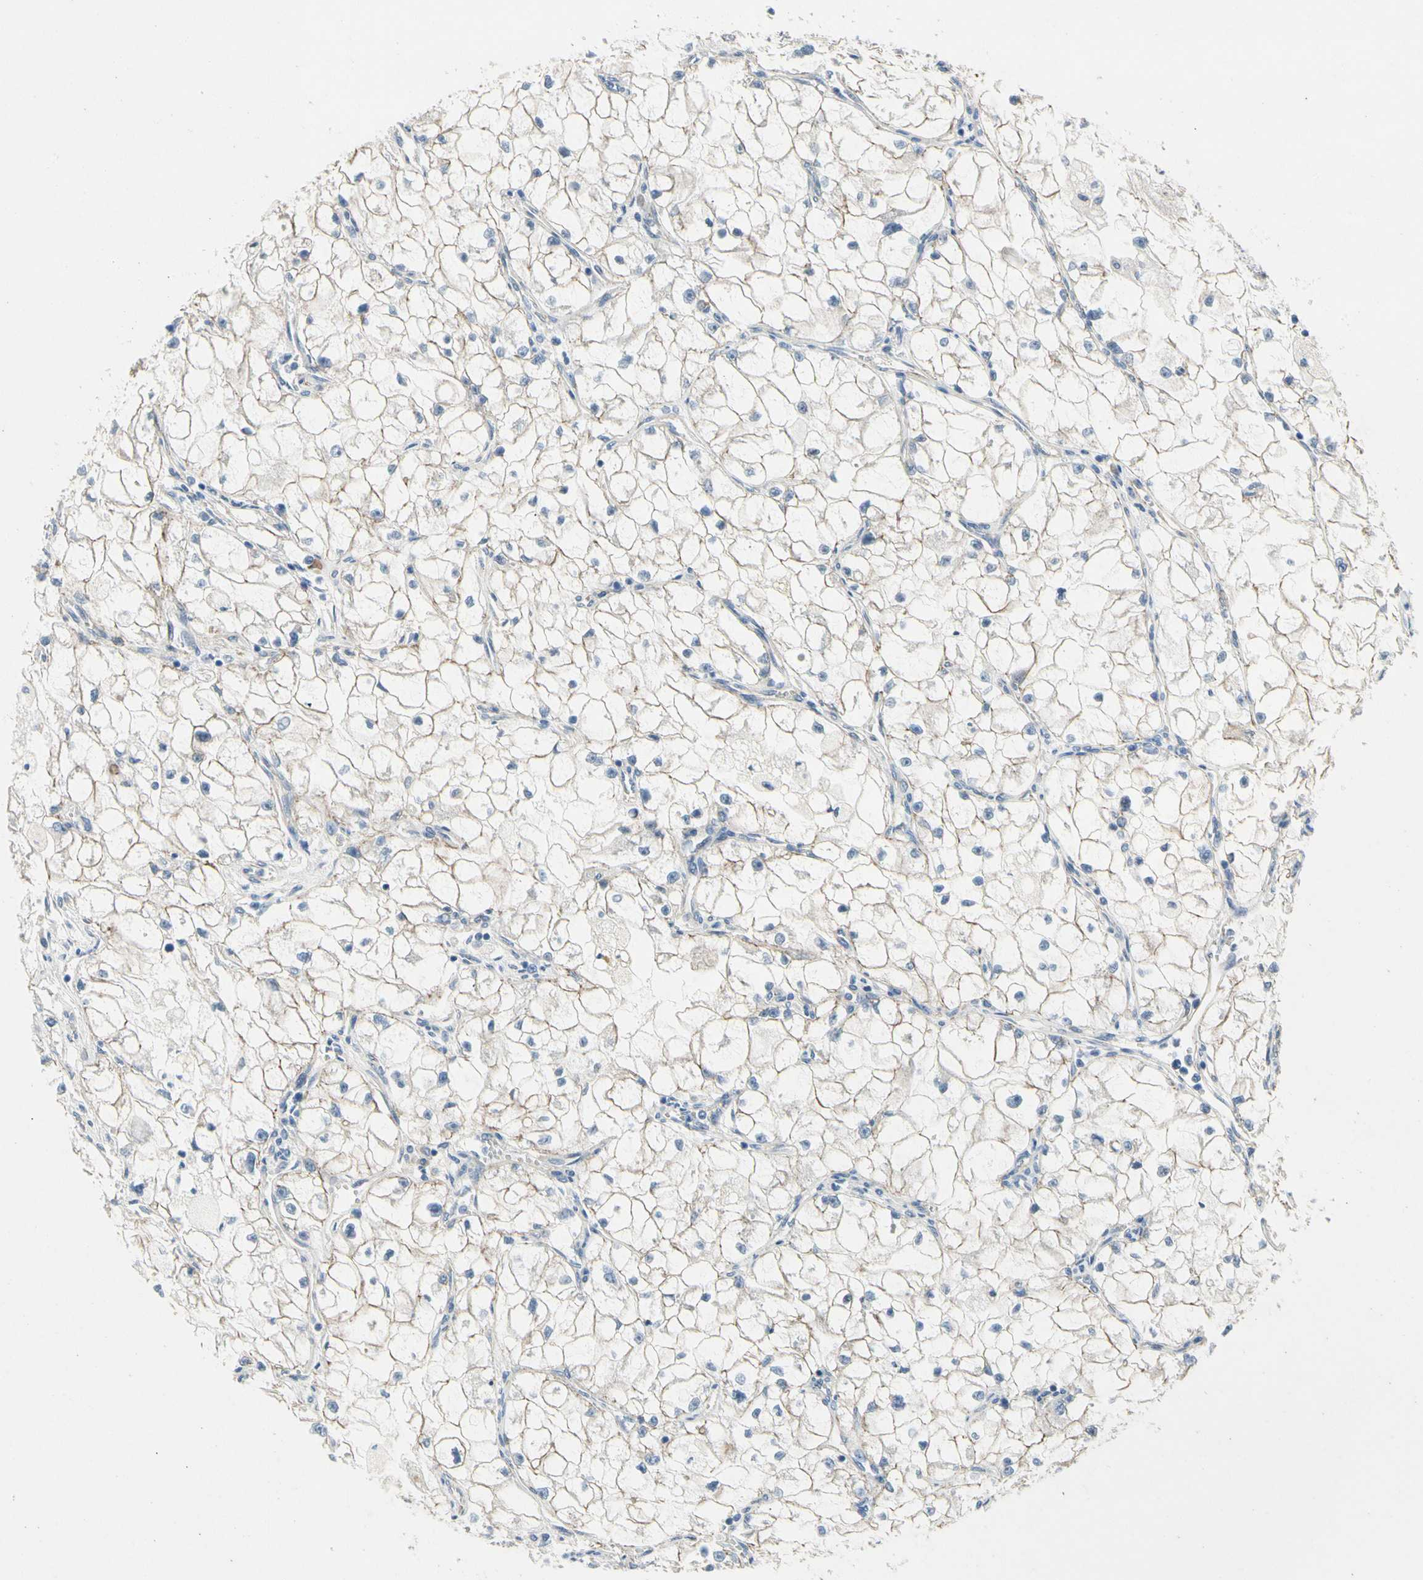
{"staining": {"intensity": "moderate", "quantity": "25%-75%", "location": "cytoplasmic/membranous"}, "tissue": "renal cancer", "cell_type": "Tumor cells", "image_type": "cancer", "snomed": [{"axis": "morphology", "description": "Adenocarcinoma, NOS"}, {"axis": "topography", "description": "Kidney"}], "caption": "Immunohistochemistry (IHC) of human adenocarcinoma (renal) demonstrates medium levels of moderate cytoplasmic/membranous positivity in about 25%-75% of tumor cells. The protein of interest is shown in brown color, while the nuclei are stained blue.", "gene": "LGR6", "patient": {"sex": "female", "age": 70}}